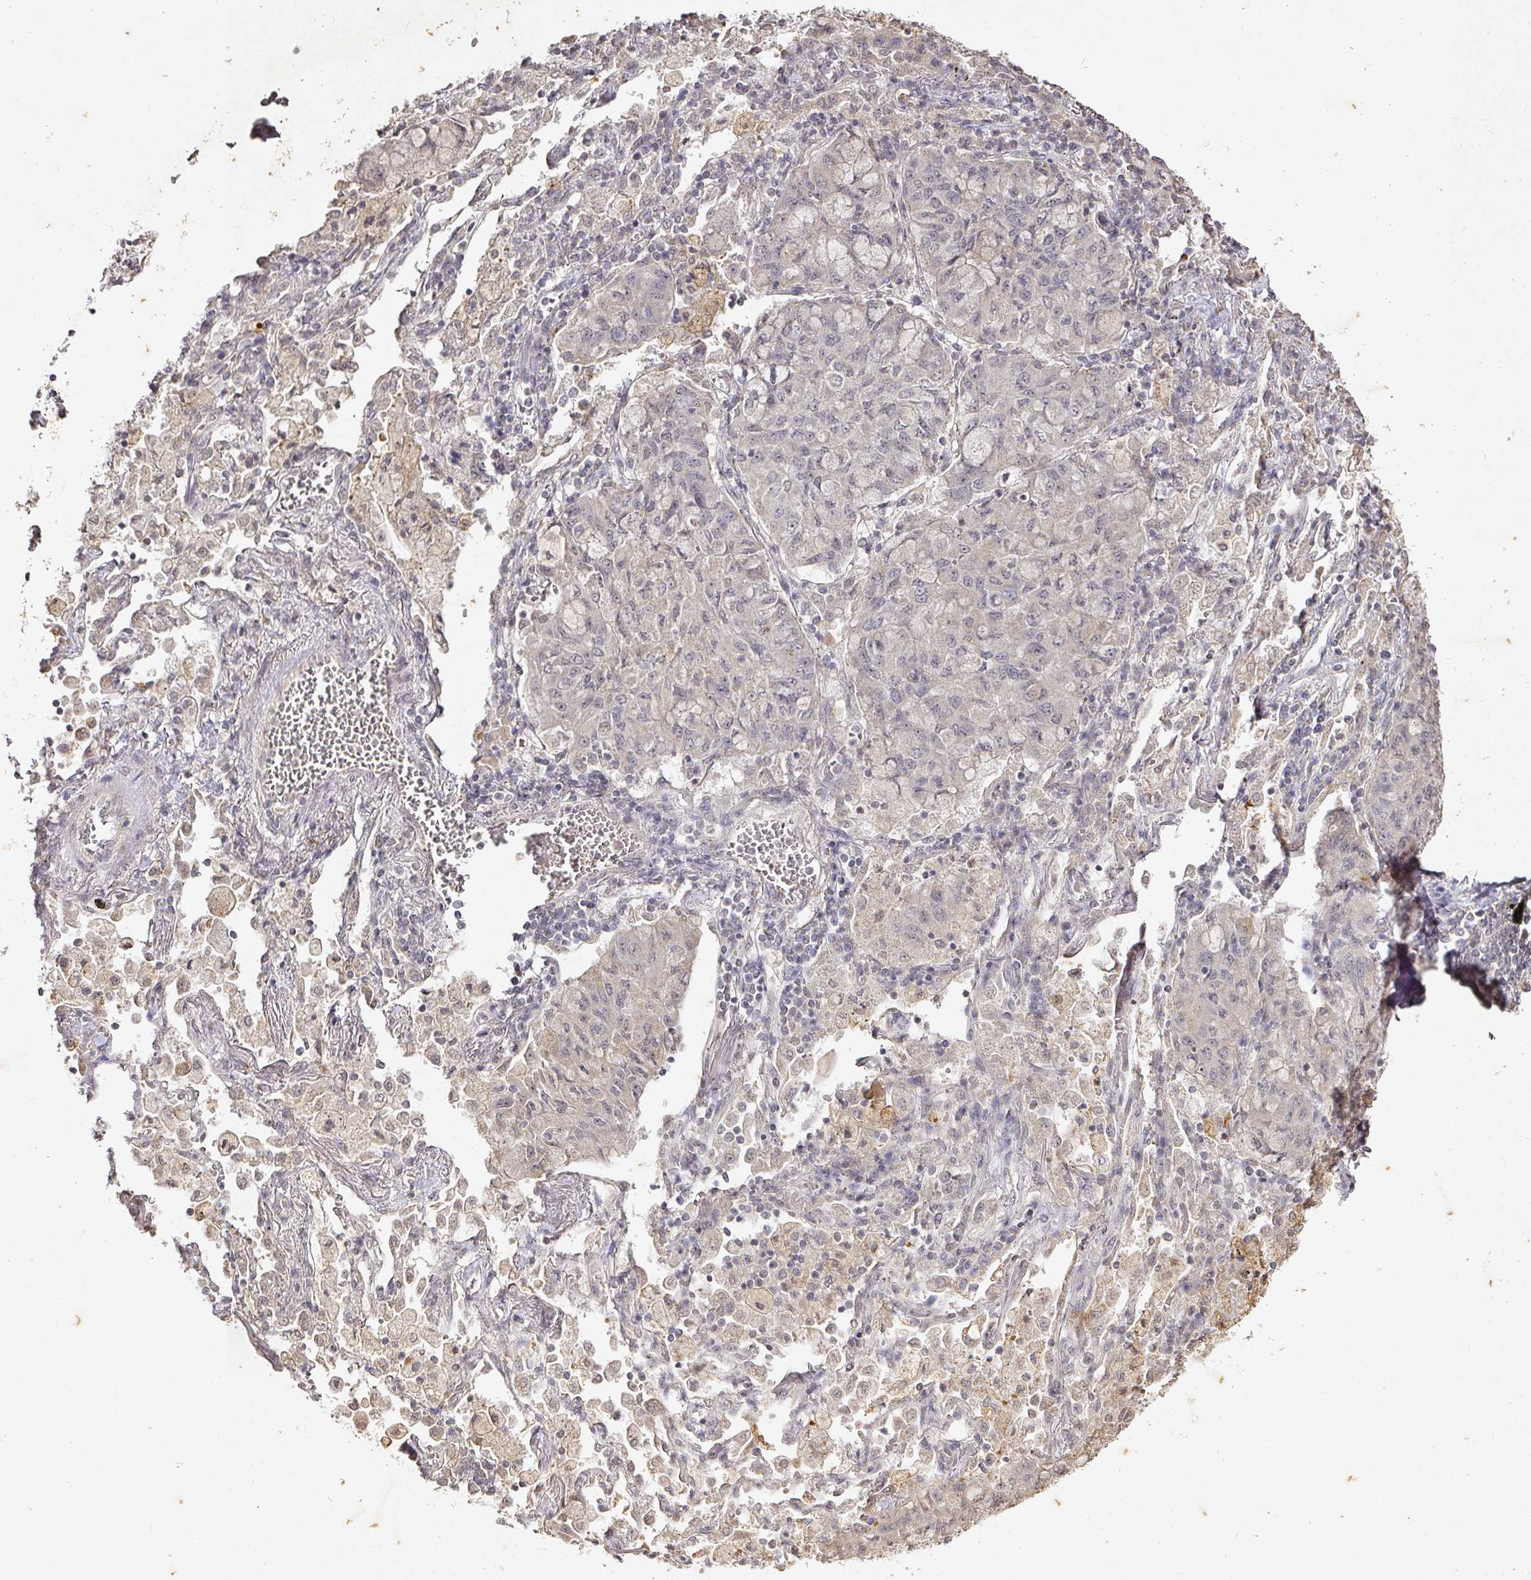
{"staining": {"intensity": "negative", "quantity": "none", "location": "none"}, "tissue": "lung cancer", "cell_type": "Tumor cells", "image_type": "cancer", "snomed": [{"axis": "morphology", "description": "Squamous cell carcinoma, NOS"}, {"axis": "topography", "description": "Lung"}], "caption": "There is no significant expression in tumor cells of lung cancer. The staining was performed using DAB to visualize the protein expression in brown, while the nuclei were stained in blue with hematoxylin (Magnification: 20x).", "gene": "CAPN5", "patient": {"sex": "male", "age": 74}}